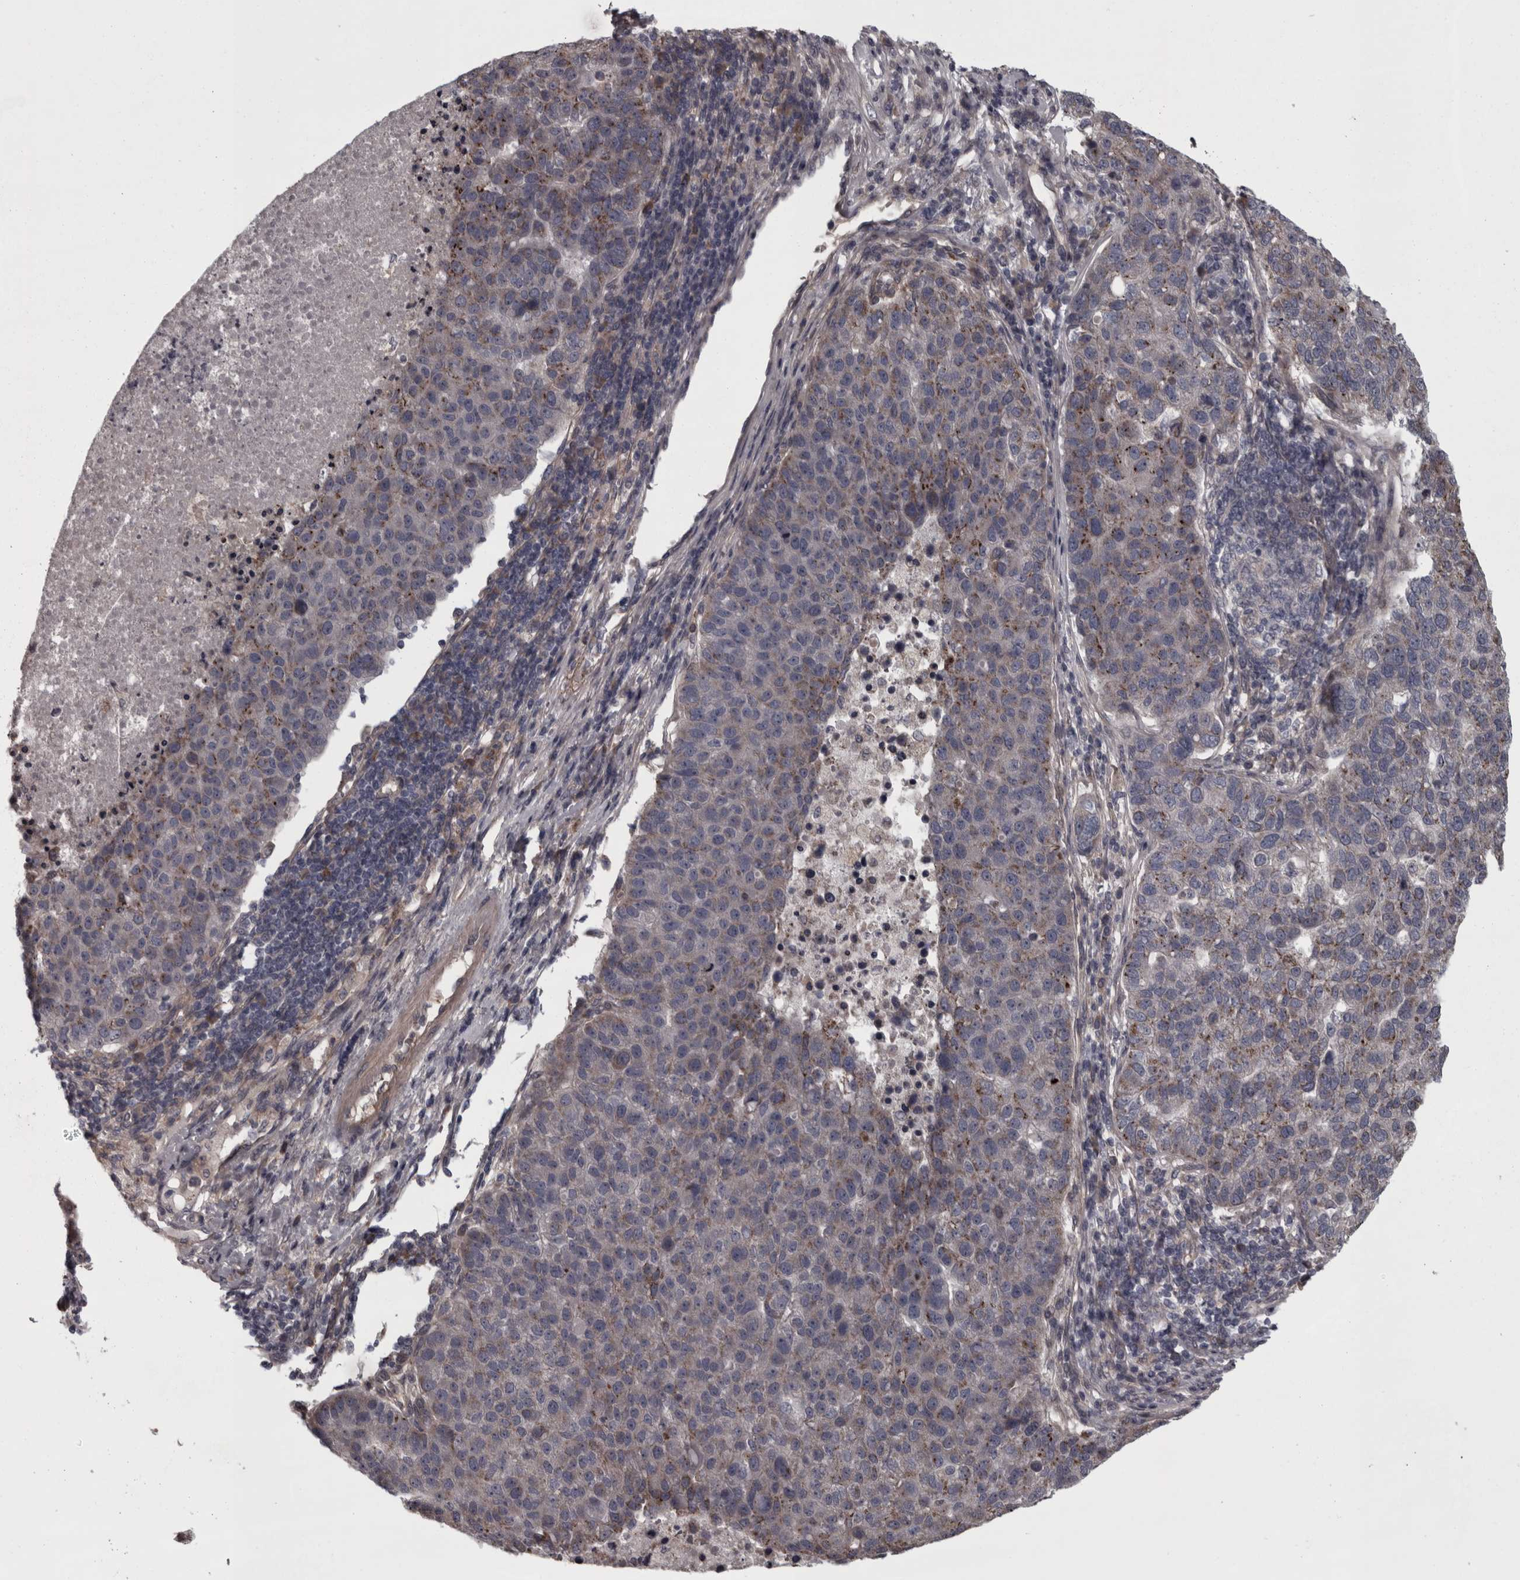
{"staining": {"intensity": "negative", "quantity": "none", "location": "none"}, "tissue": "pancreatic cancer", "cell_type": "Tumor cells", "image_type": "cancer", "snomed": [{"axis": "morphology", "description": "Adenocarcinoma, NOS"}, {"axis": "topography", "description": "Pancreas"}], "caption": "Pancreatic cancer was stained to show a protein in brown. There is no significant positivity in tumor cells.", "gene": "RSU1", "patient": {"sex": "female", "age": 61}}